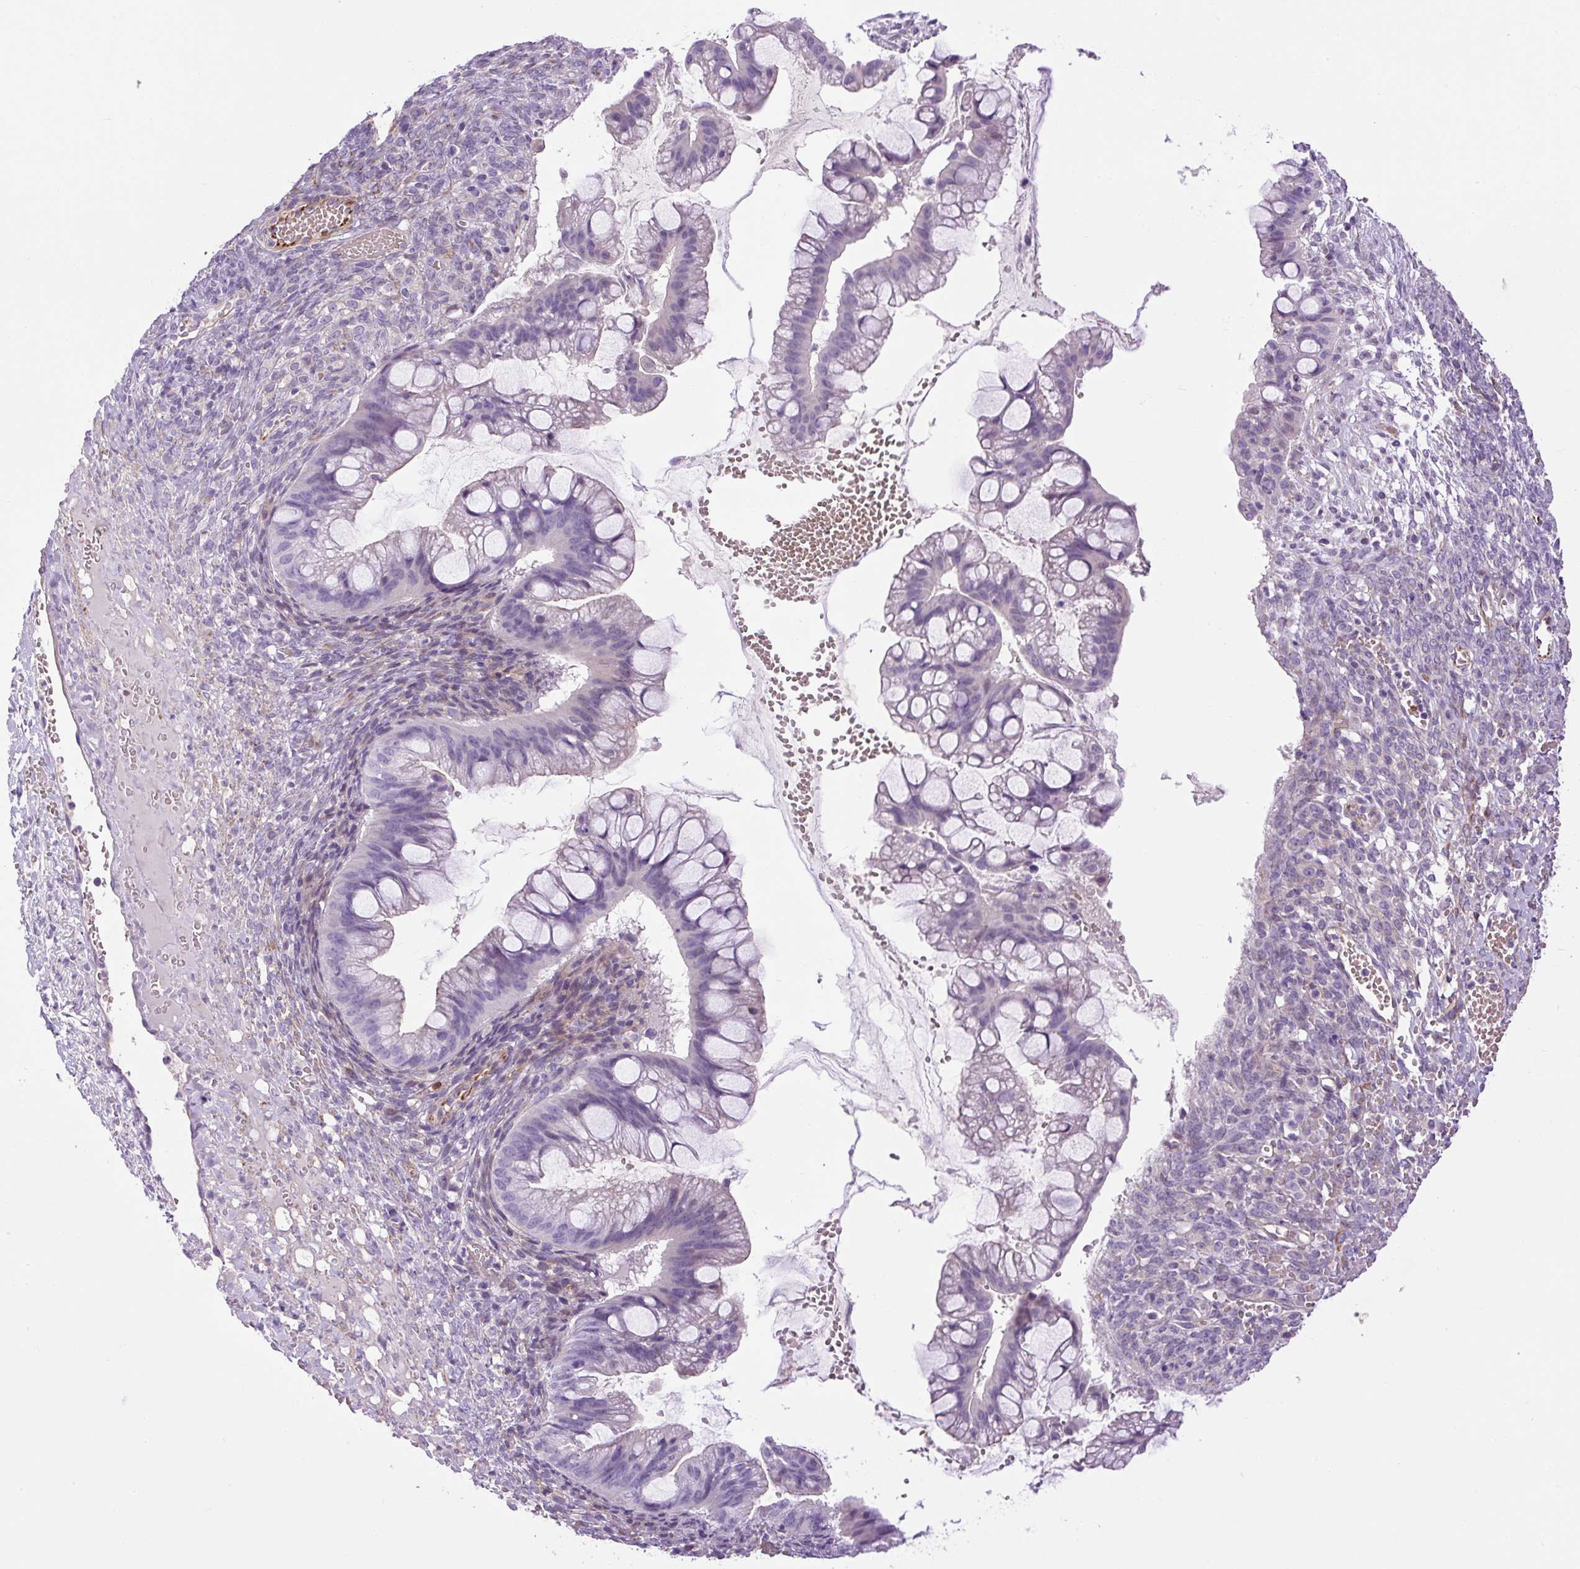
{"staining": {"intensity": "negative", "quantity": "none", "location": "none"}, "tissue": "ovarian cancer", "cell_type": "Tumor cells", "image_type": "cancer", "snomed": [{"axis": "morphology", "description": "Cystadenocarcinoma, mucinous, NOS"}, {"axis": "topography", "description": "Ovary"}], "caption": "The micrograph shows no significant expression in tumor cells of ovarian cancer (mucinous cystadenocarcinoma).", "gene": "VWA7", "patient": {"sex": "female", "age": 73}}